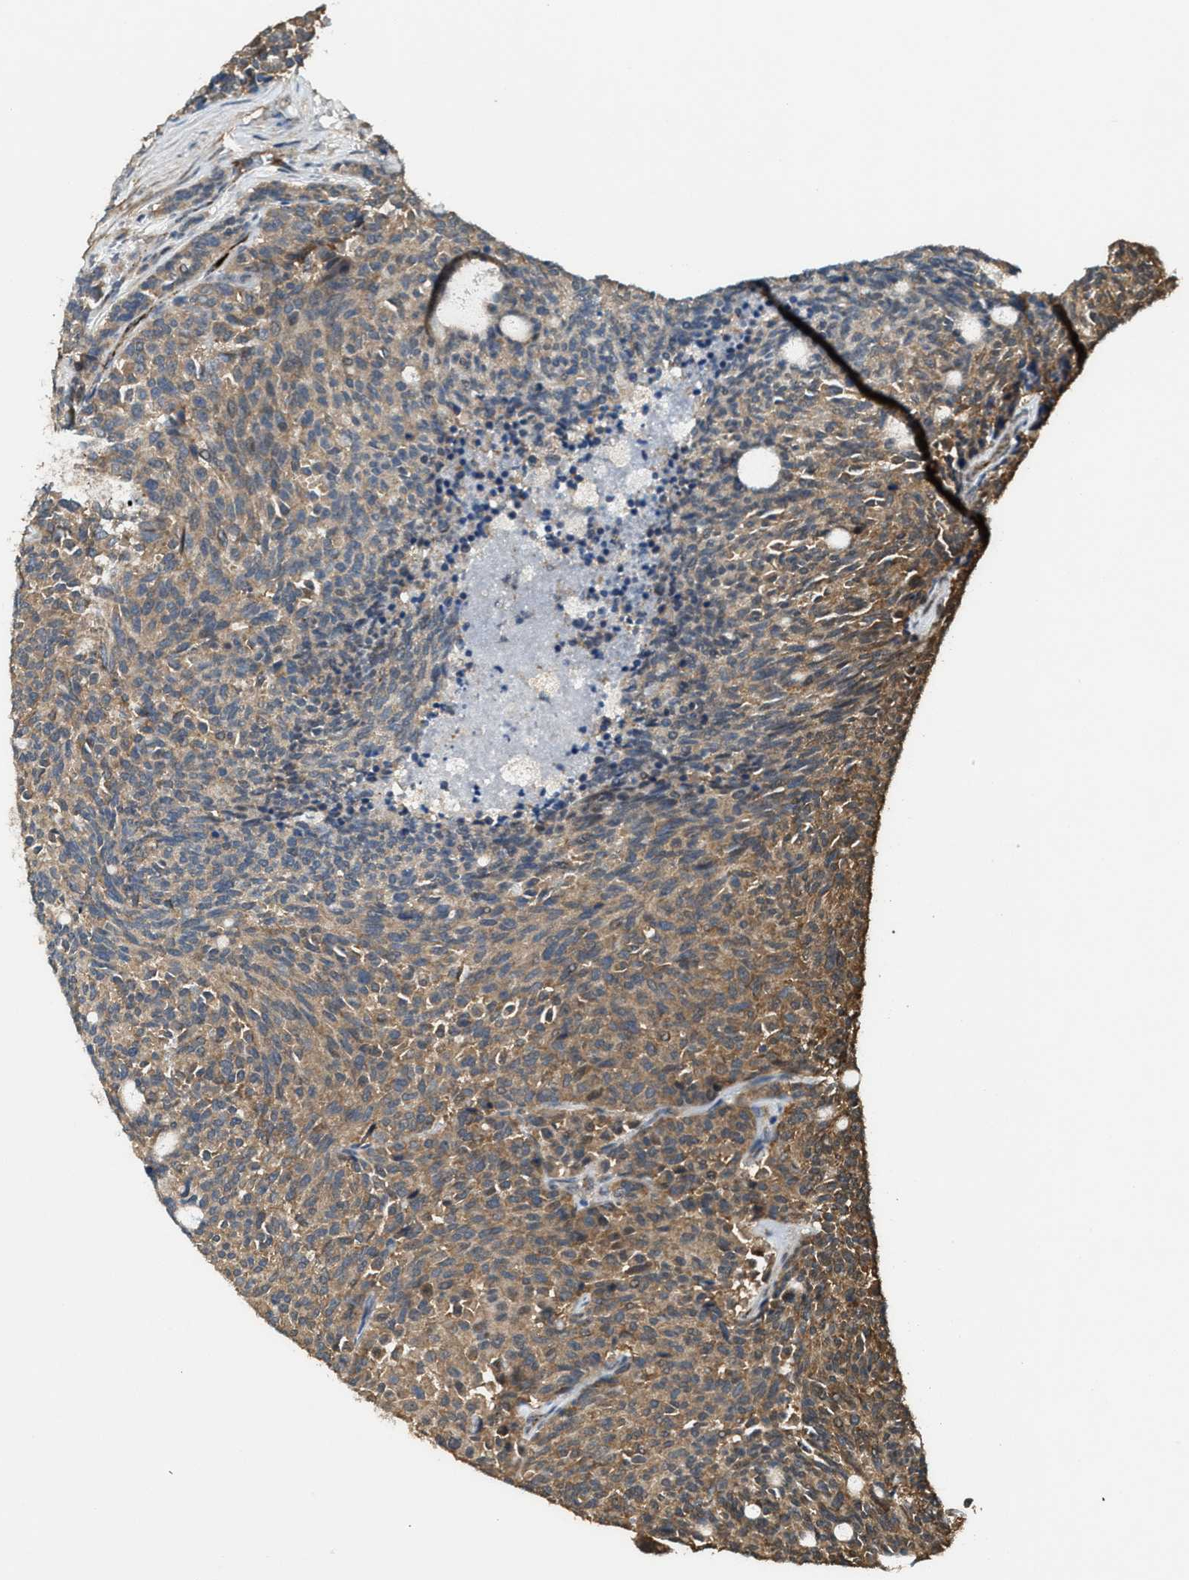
{"staining": {"intensity": "moderate", "quantity": "25%-75%", "location": "cytoplasmic/membranous"}, "tissue": "carcinoid", "cell_type": "Tumor cells", "image_type": "cancer", "snomed": [{"axis": "morphology", "description": "Carcinoid, malignant, NOS"}, {"axis": "topography", "description": "Pancreas"}], "caption": "This micrograph demonstrates IHC staining of human carcinoid, with medium moderate cytoplasmic/membranous positivity in approximately 25%-75% of tumor cells.", "gene": "ARHGEF5", "patient": {"sex": "female", "age": 54}}